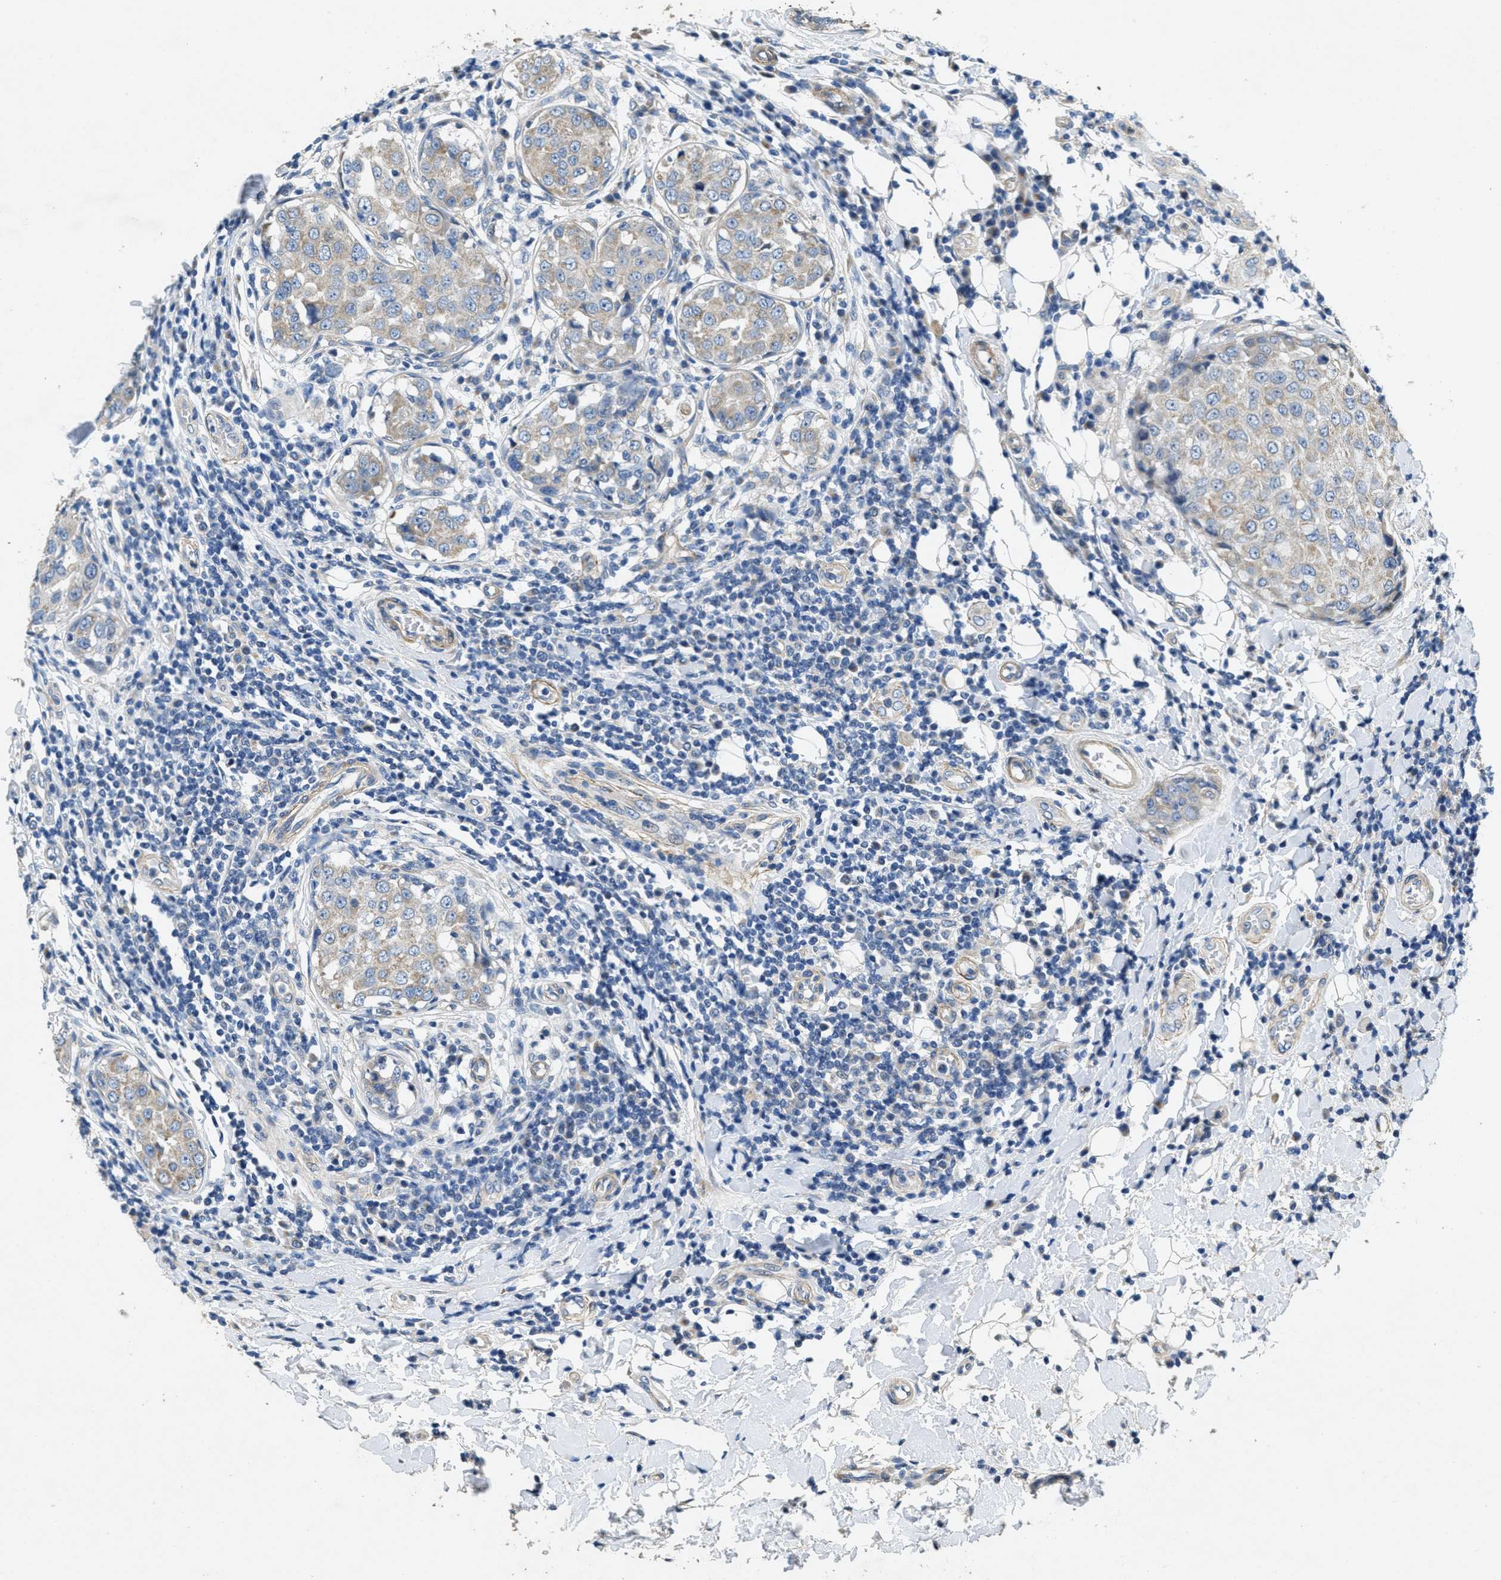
{"staining": {"intensity": "weak", "quantity": "25%-75%", "location": "cytoplasmic/membranous"}, "tissue": "breast cancer", "cell_type": "Tumor cells", "image_type": "cancer", "snomed": [{"axis": "morphology", "description": "Duct carcinoma"}, {"axis": "topography", "description": "Breast"}], "caption": "The photomicrograph reveals staining of breast invasive ductal carcinoma, revealing weak cytoplasmic/membranous protein positivity (brown color) within tumor cells.", "gene": "TOMM70", "patient": {"sex": "female", "age": 27}}